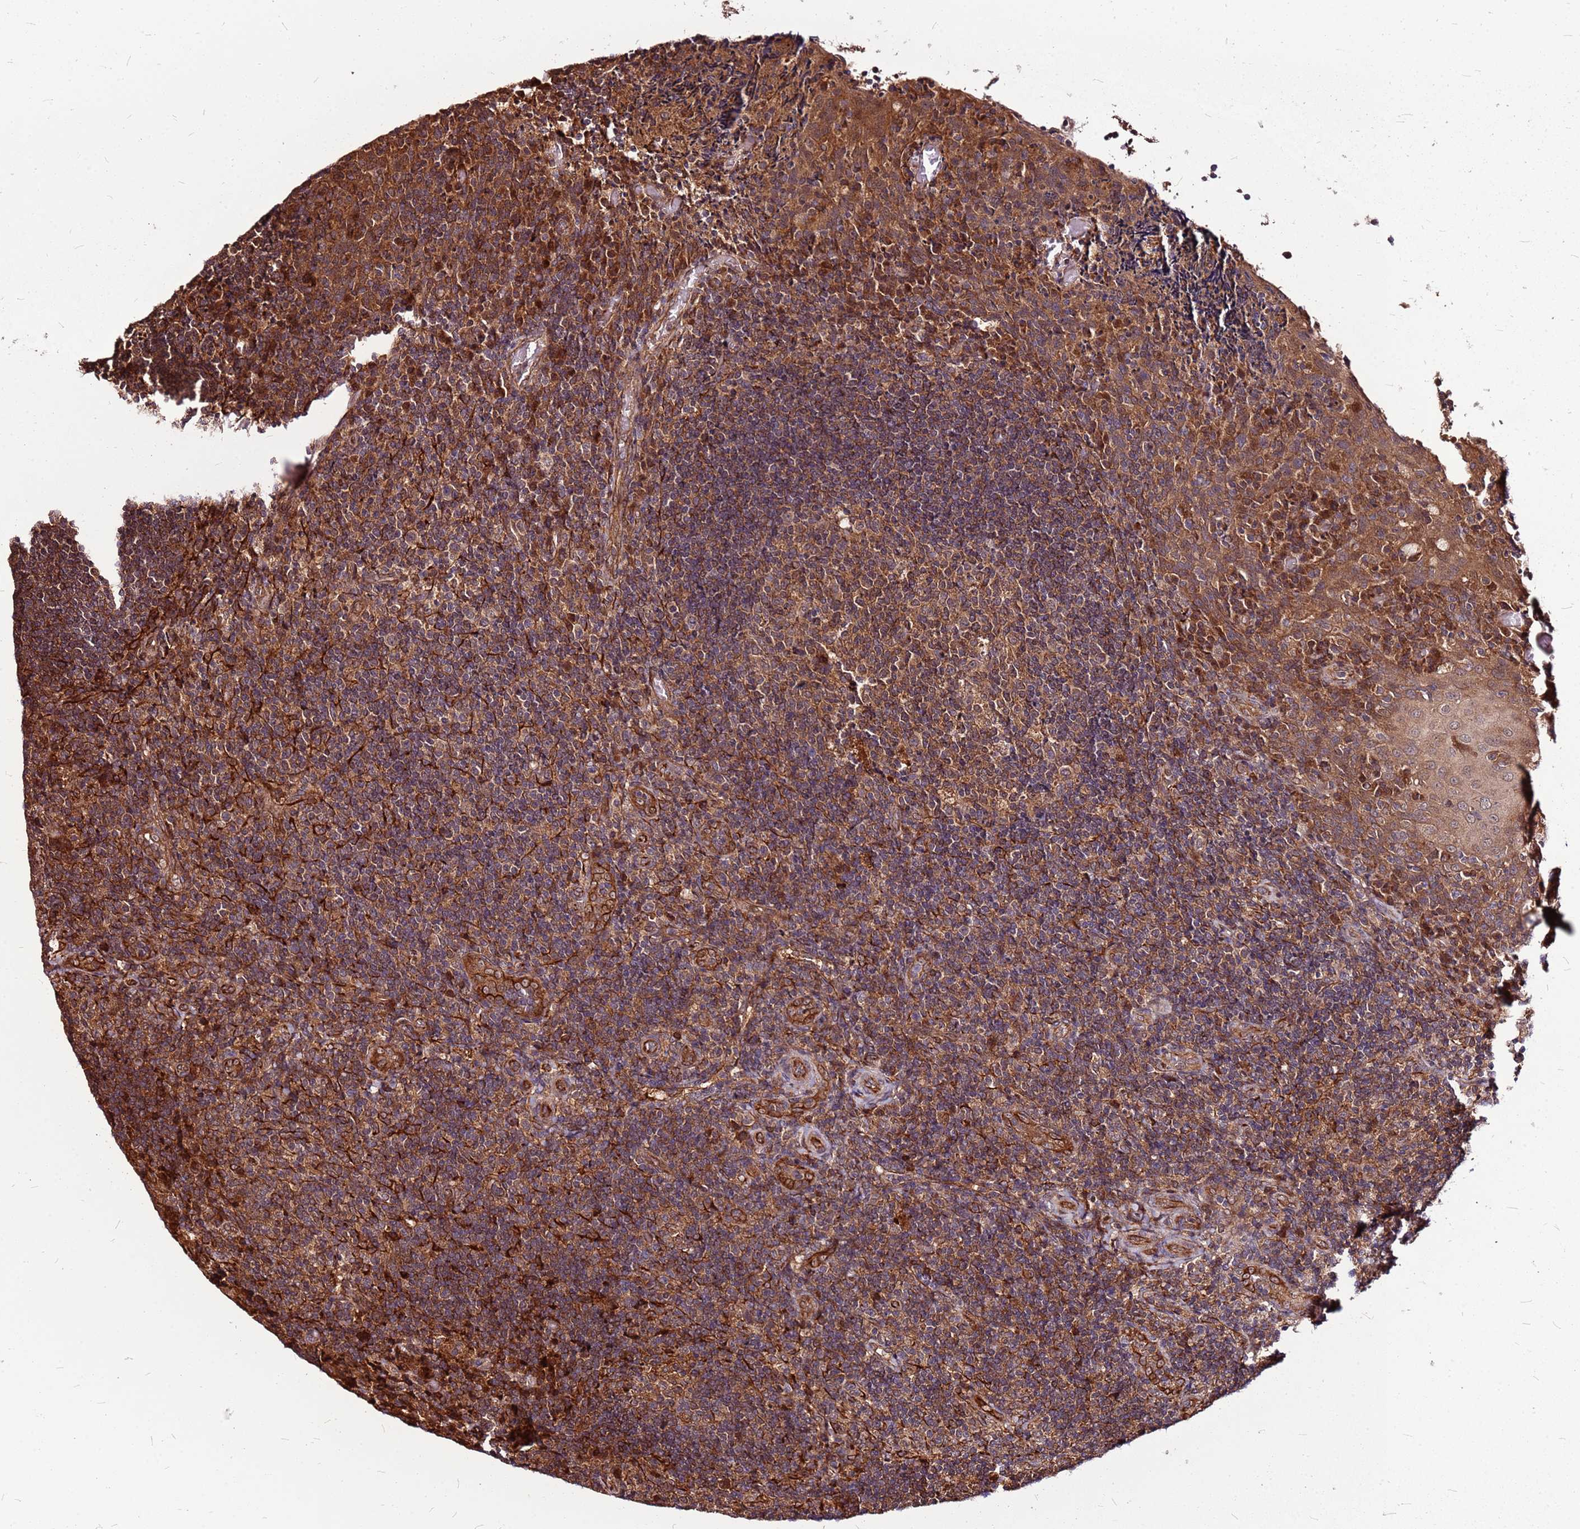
{"staining": {"intensity": "strong", "quantity": ">75%", "location": "cytoplasmic/membranous"}, "tissue": "tonsil", "cell_type": "Germinal center cells", "image_type": "normal", "snomed": [{"axis": "morphology", "description": "Normal tissue, NOS"}, {"axis": "topography", "description": "Tonsil"}], "caption": "Tonsil stained with IHC exhibits strong cytoplasmic/membranous expression in approximately >75% of germinal center cells. (brown staining indicates protein expression, while blue staining denotes nuclei).", "gene": "LYPLAL1", "patient": {"sex": "male", "age": 17}}